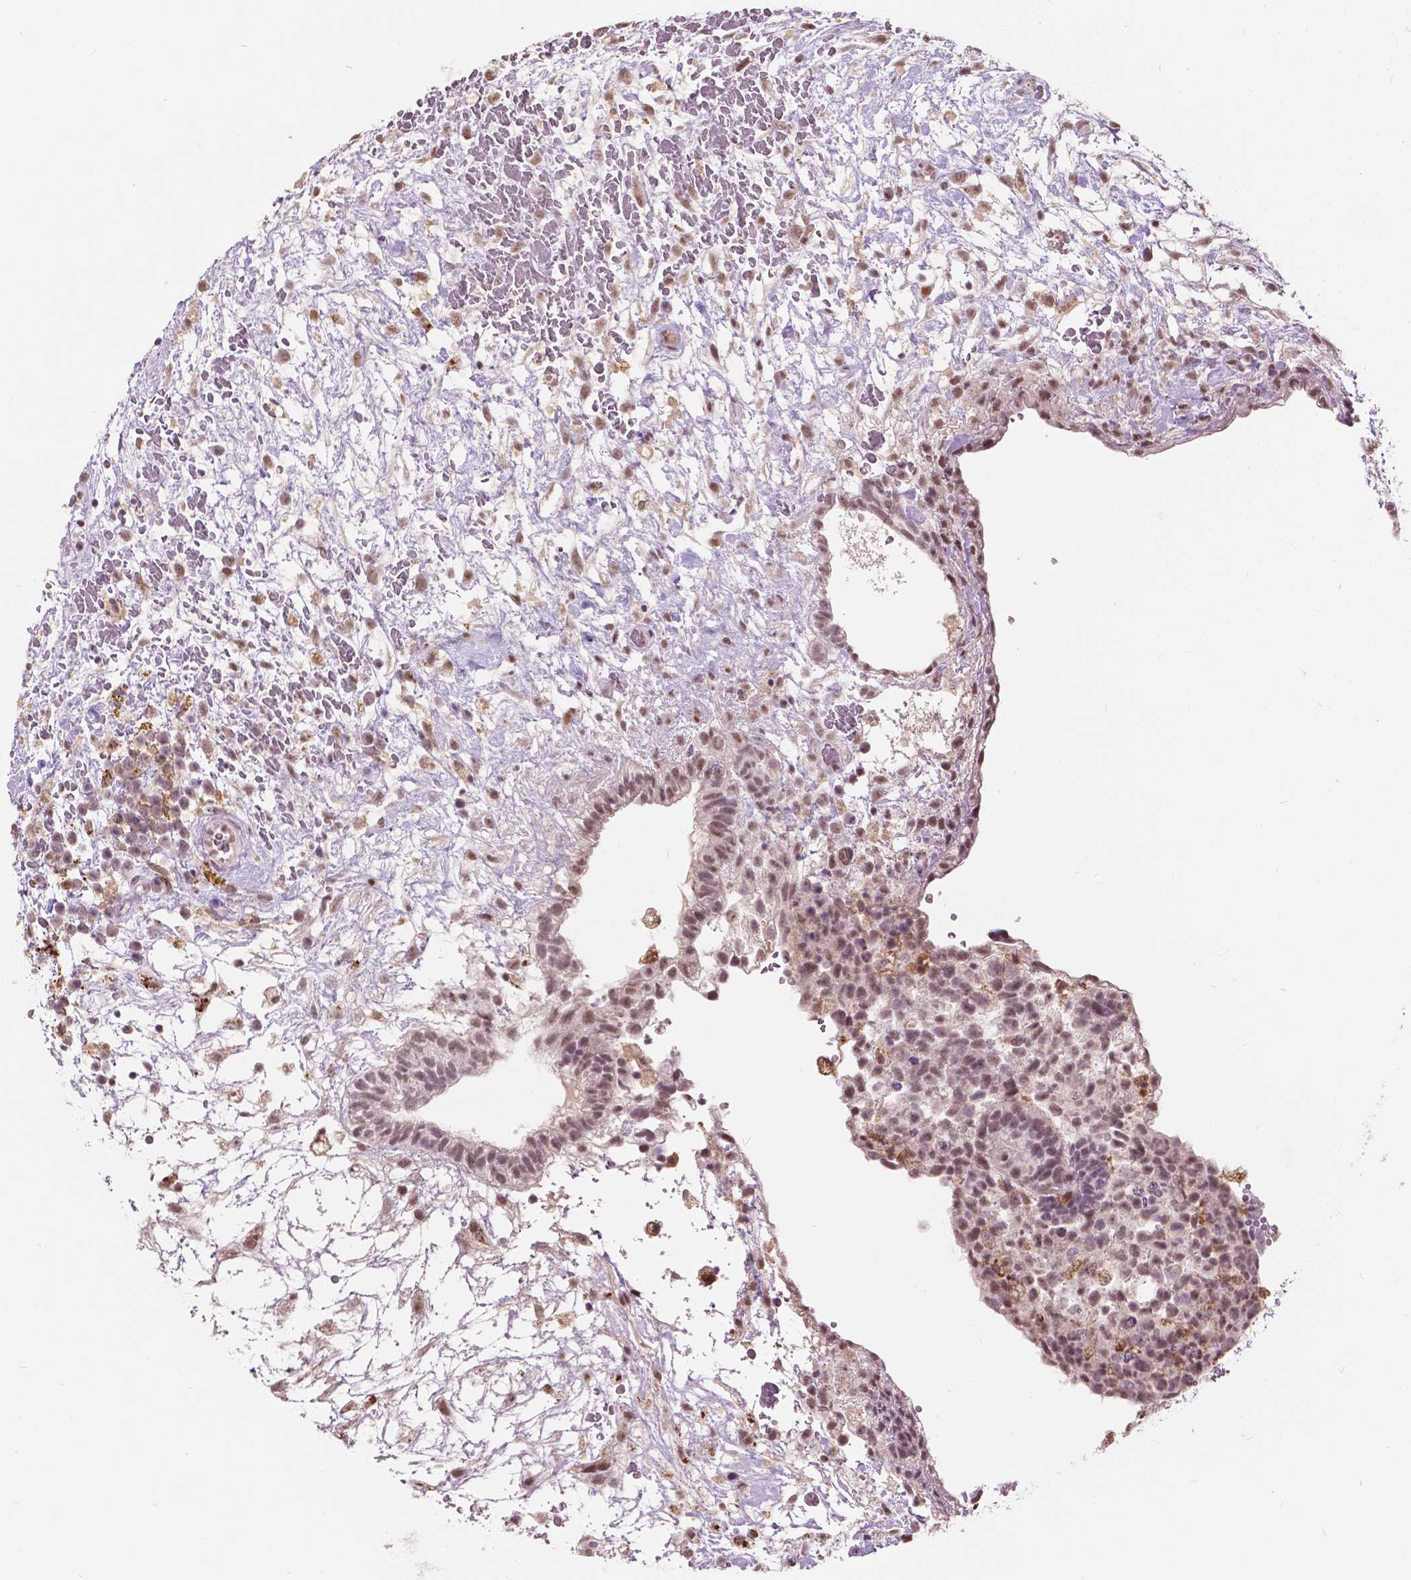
{"staining": {"intensity": "moderate", "quantity": ">75%", "location": "nuclear"}, "tissue": "testis cancer", "cell_type": "Tumor cells", "image_type": "cancer", "snomed": [{"axis": "morphology", "description": "Normal tissue, NOS"}, {"axis": "morphology", "description": "Carcinoma, Embryonal, NOS"}, {"axis": "topography", "description": "Testis"}], "caption": "Testis cancer (embryonal carcinoma) tissue exhibits moderate nuclear expression in approximately >75% of tumor cells, visualized by immunohistochemistry.", "gene": "DLX6", "patient": {"sex": "male", "age": 32}}